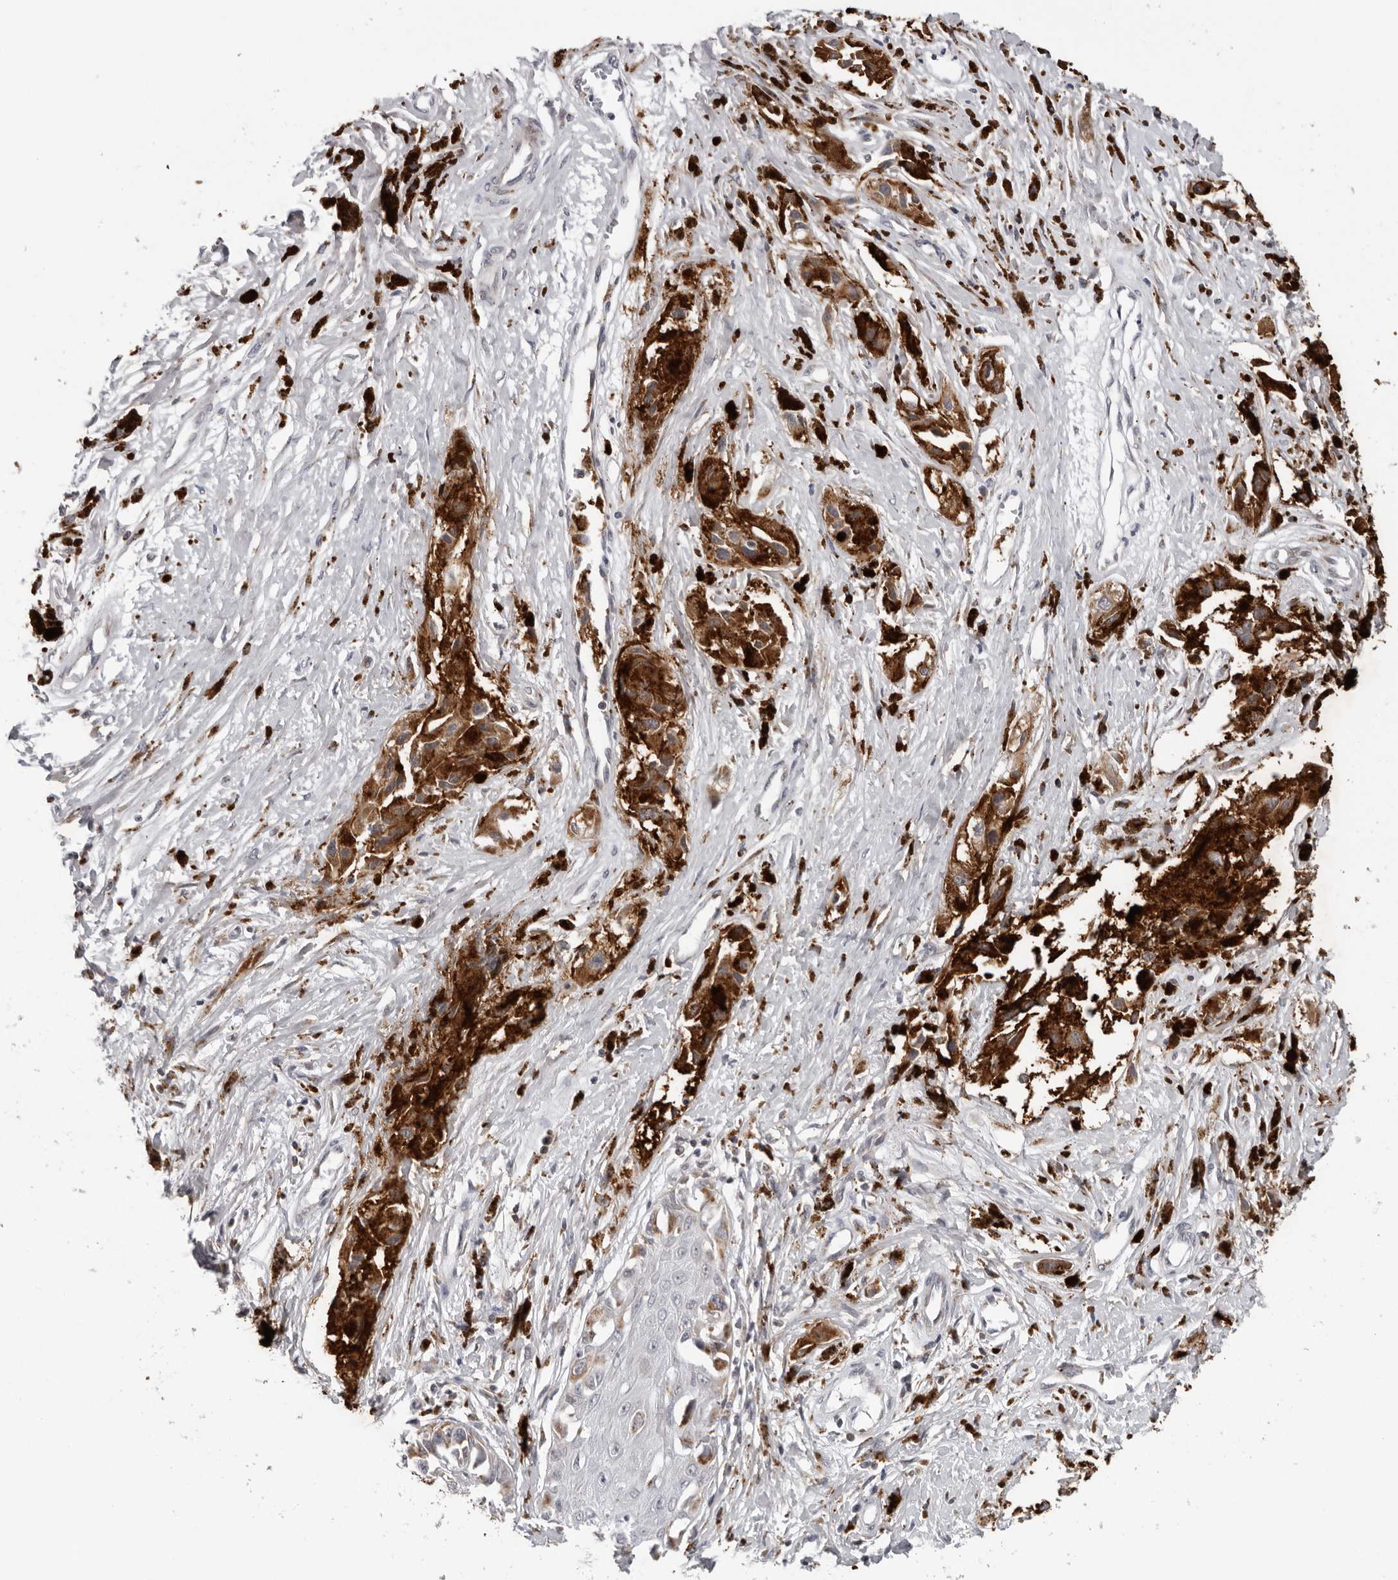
{"staining": {"intensity": "strong", "quantity": ">75%", "location": "cytoplasmic/membranous"}, "tissue": "melanoma", "cell_type": "Tumor cells", "image_type": "cancer", "snomed": [{"axis": "morphology", "description": "Malignant melanoma, NOS"}, {"axis": "topography", "description": "Skin"}], "caption": "The image shows staining of malignant melanoma, revealing strong cytoplasmic/membranous protein expression (brown color) within tumor cells.", "gene": "CPT2", "patient": {"sex": "male", "age": 88}}